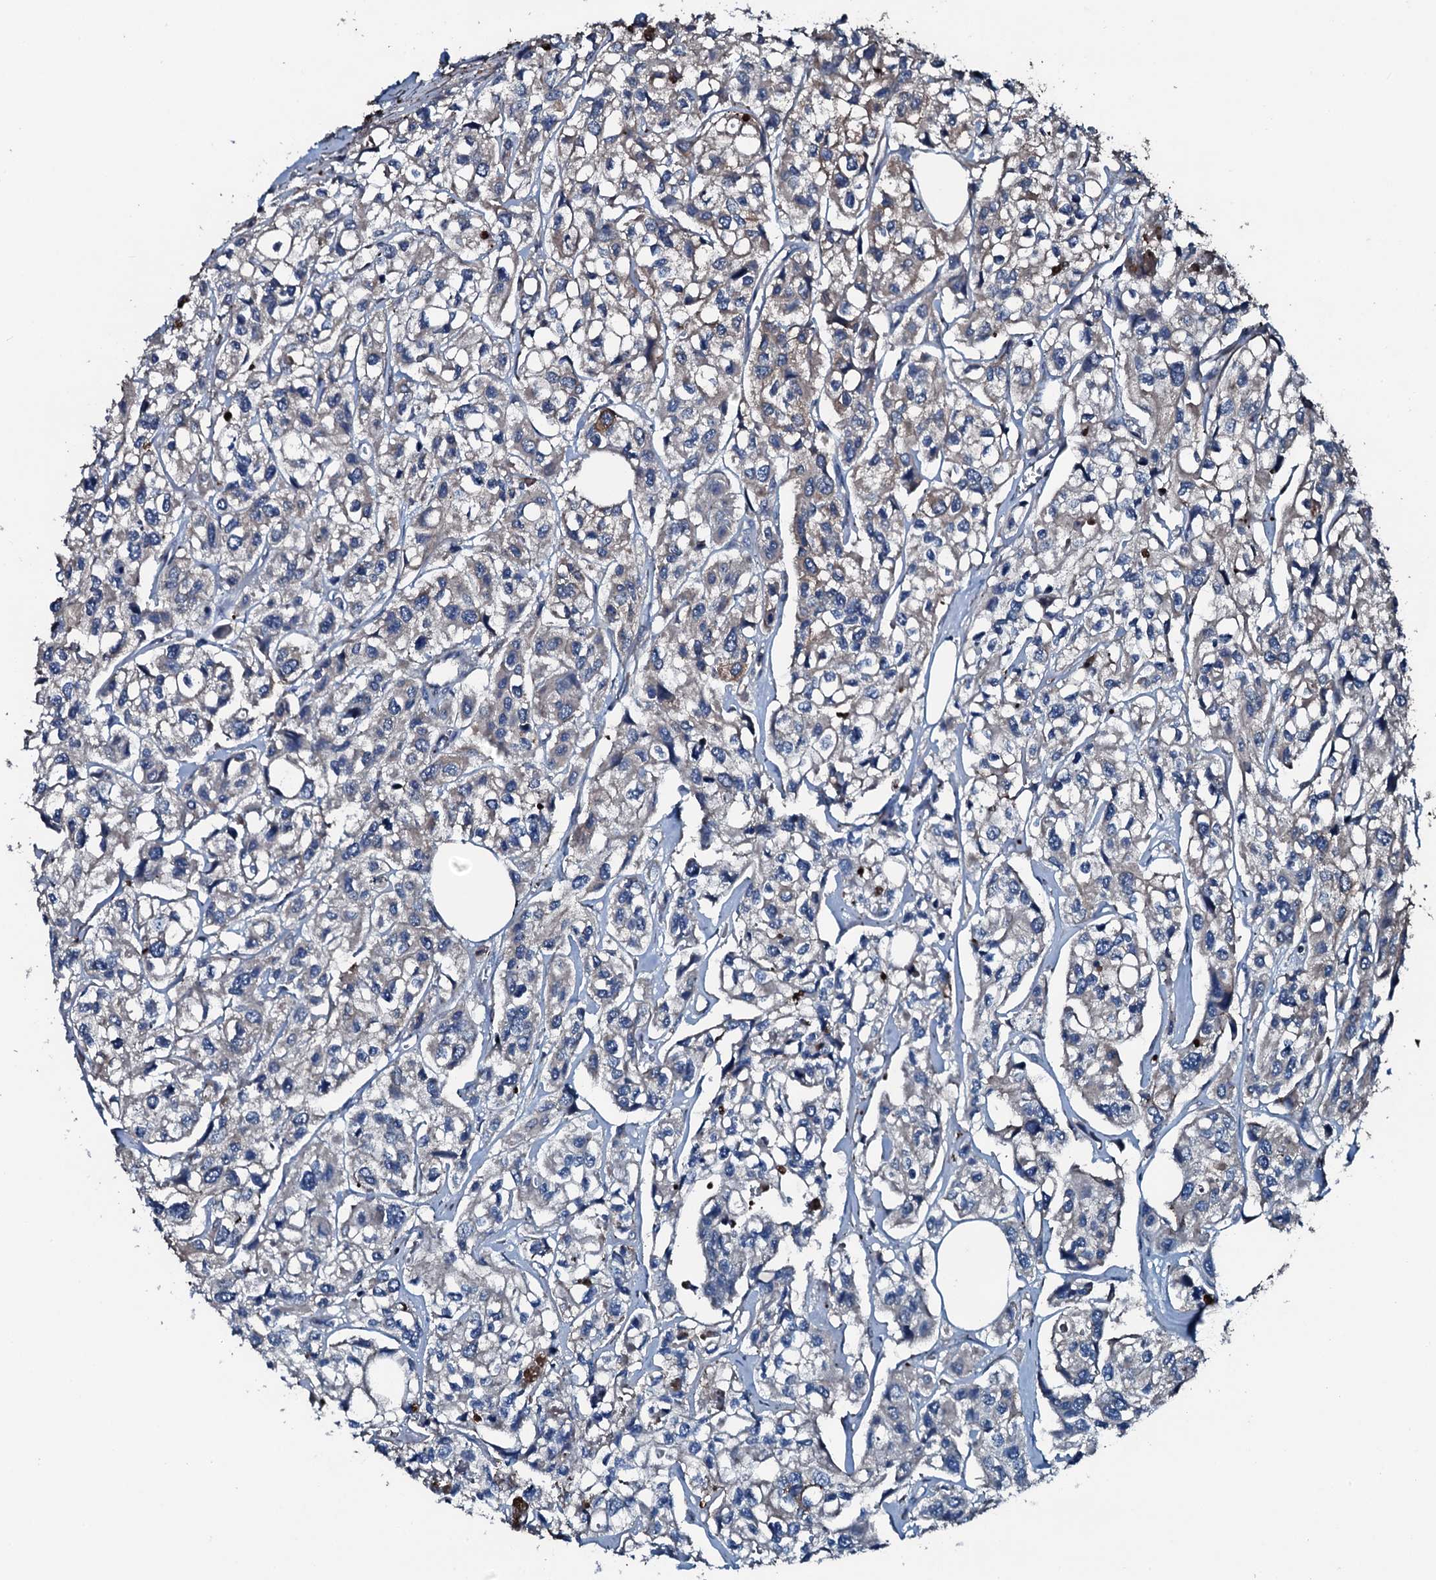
{"staining": {"intensity": "weak", "quantity": "<25%", "location": "cytoplasmic/membranous"}, "tissue": "urothelial cancer", "cell_type": "Tumor cells", "image_type": "cancer", "snomed": [{"axis": "morphology", "description": "Urothelial carcinoma, High grade"}, {"axis": "topography", "description": "Urinary bladder"}], "caption": "Image shows no significant protein staining in tumor cells of urothelial cancer.", "gene": "AARS1", "patient": {"sex": "male", "age": 67}}